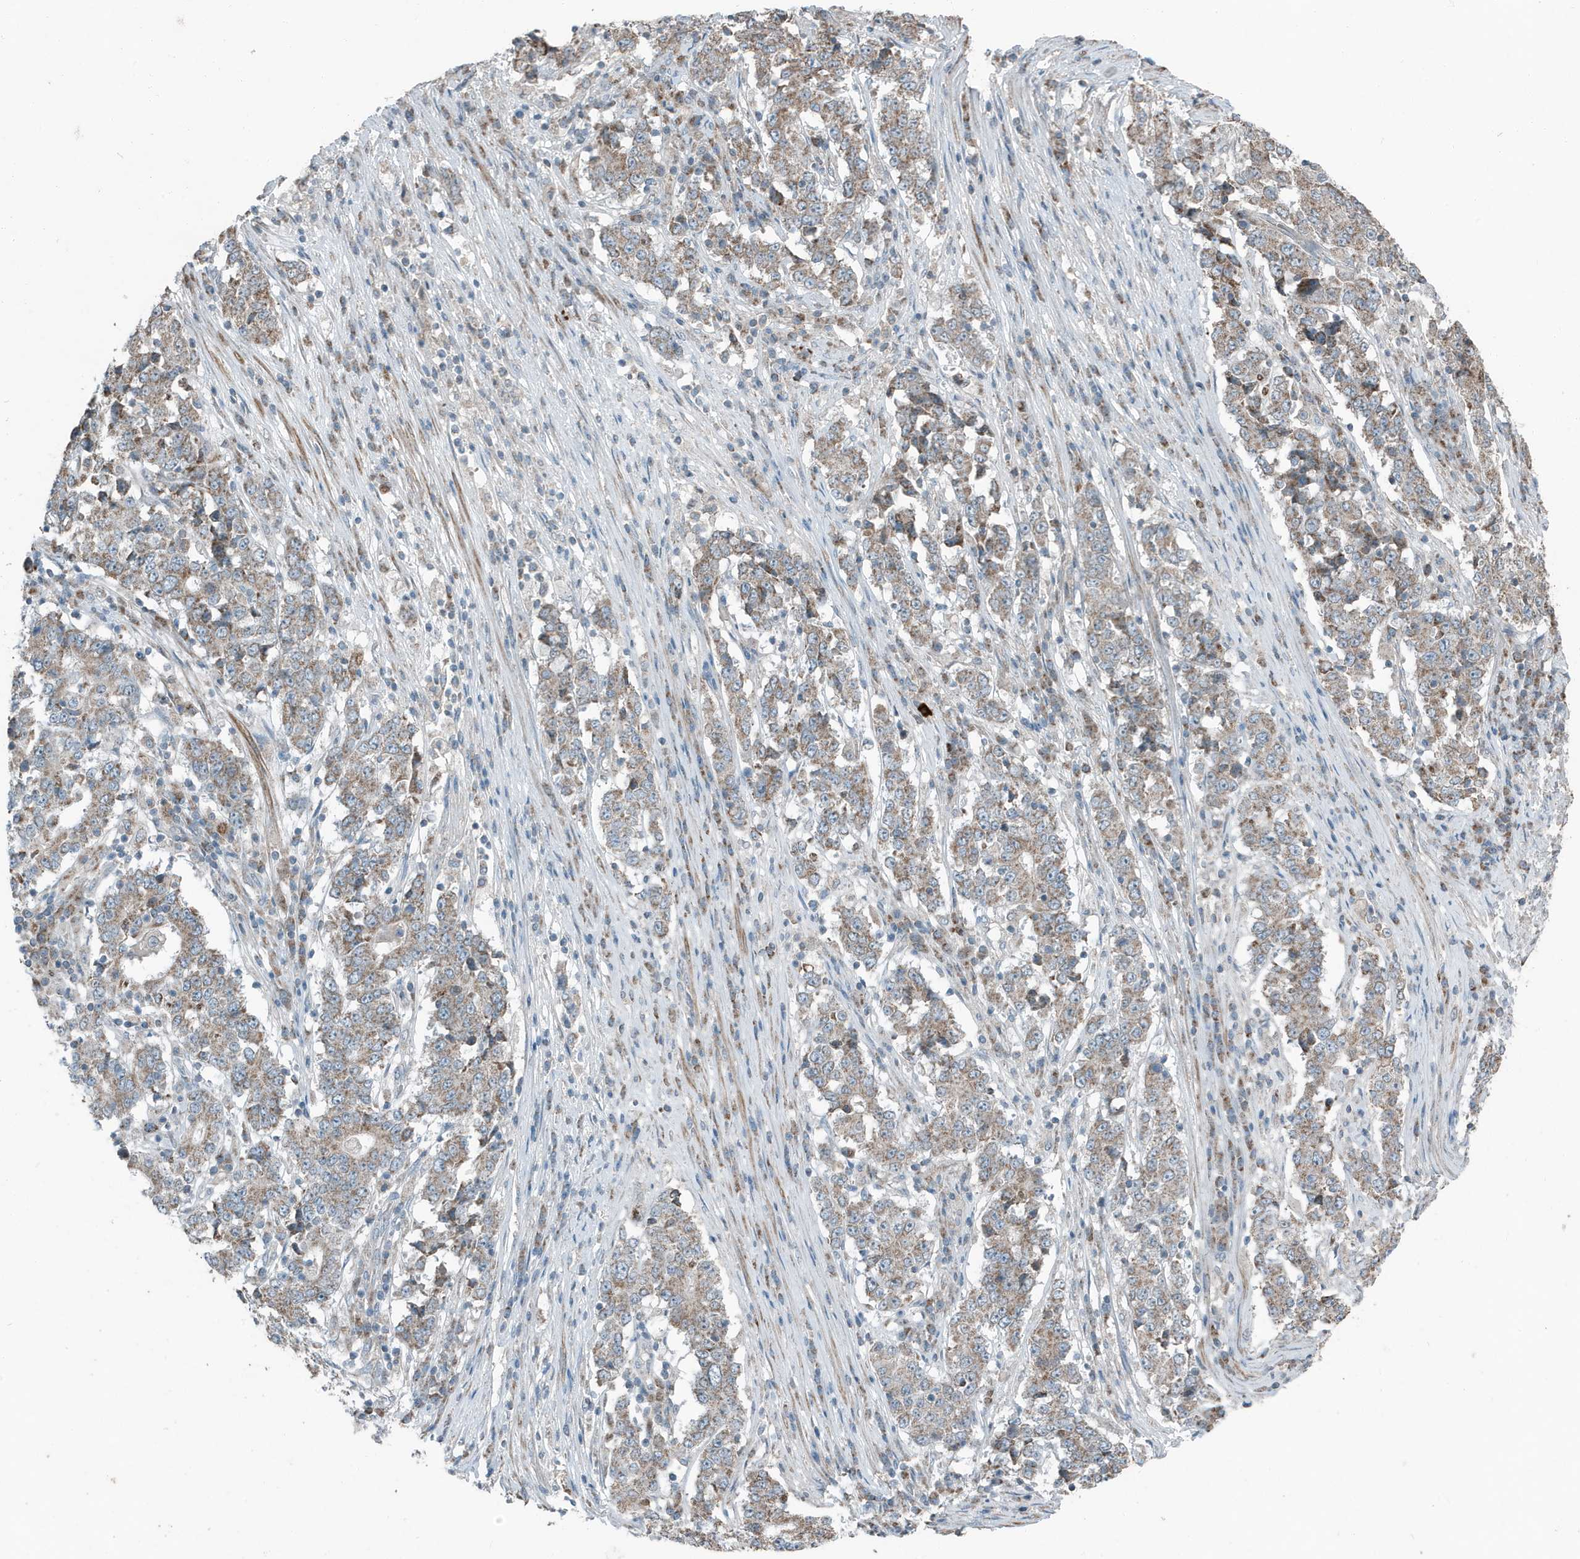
{"staining": {"intensity": "weak", "quantity": ">75%", "location": "cytoplasmic/membranous"}, "tissue": "stomach cancer", "cell_type": "Tumor cells", "image_type": "cancer", "snomed": [{"axis": "morphology", "description": "Adenocarcinoma, NOS"}, {"axis": "topography", "description": "Stomach"}], "caption": "This photomicrograph demonstrates immunohistochemistry (IHC) staining of stomach cancer (adenocarcinoma), with low weak cytoplasmic/membranous expression in about >75% of tumor cells.", "gene": "MT-CYB", "patient": {"sex": "male", "age": 59}}